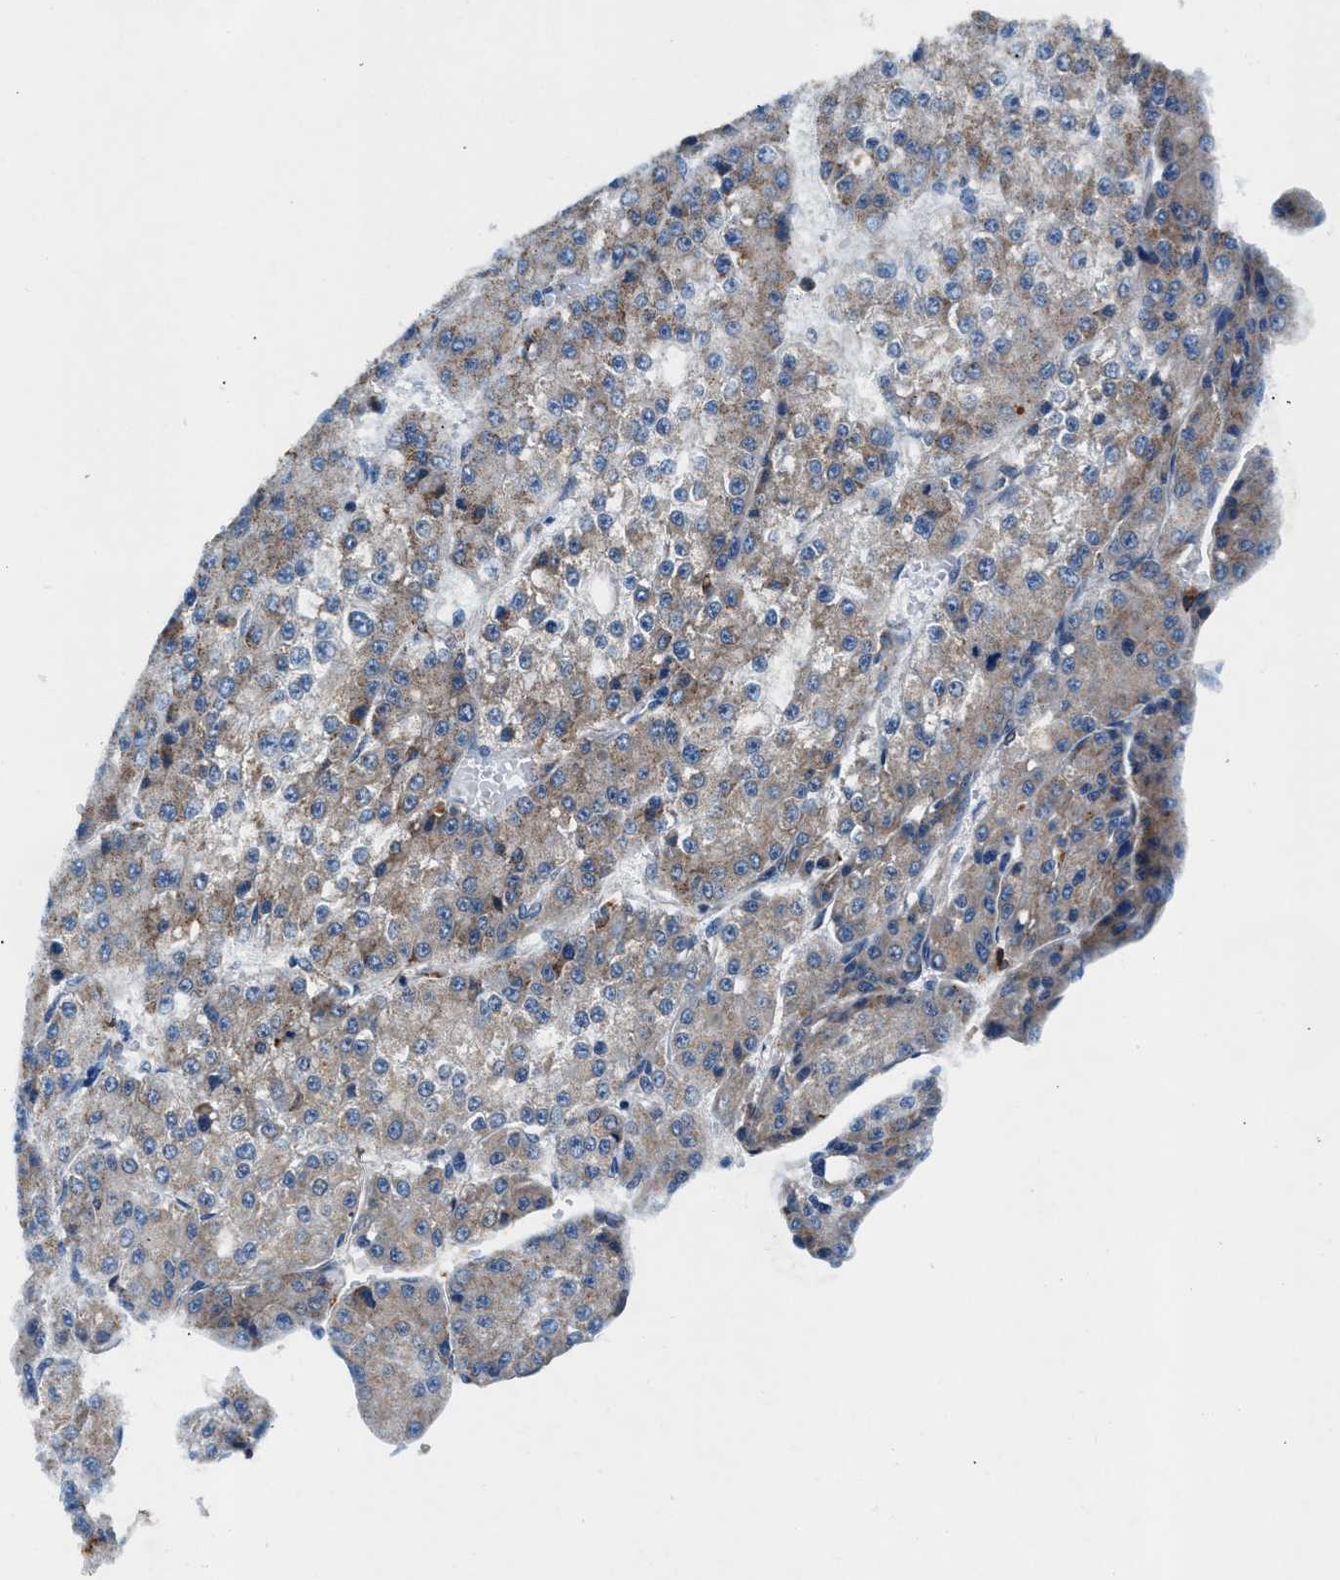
{"staining": {"intensity": "weak", "quantity": "25%-75%", "location": "cytoplasmic/membranous"}, "tissue": "liver cancer", "cell_type": "Tumor cells", "image_type": "cancer", "snomed": [{"axis": "morphology", "description": "Carcinoma, Hepatocellular, NOS"}, {"axis": "topography", "description": "Liver"}], "caption": "A low amount of weak cytoplasmic/membranous expression is present in about 25%-75% of tumor cells in liver cancer tissue.", "gene": "SLFN11", "patient": {"sex": "female", "age": 73}}